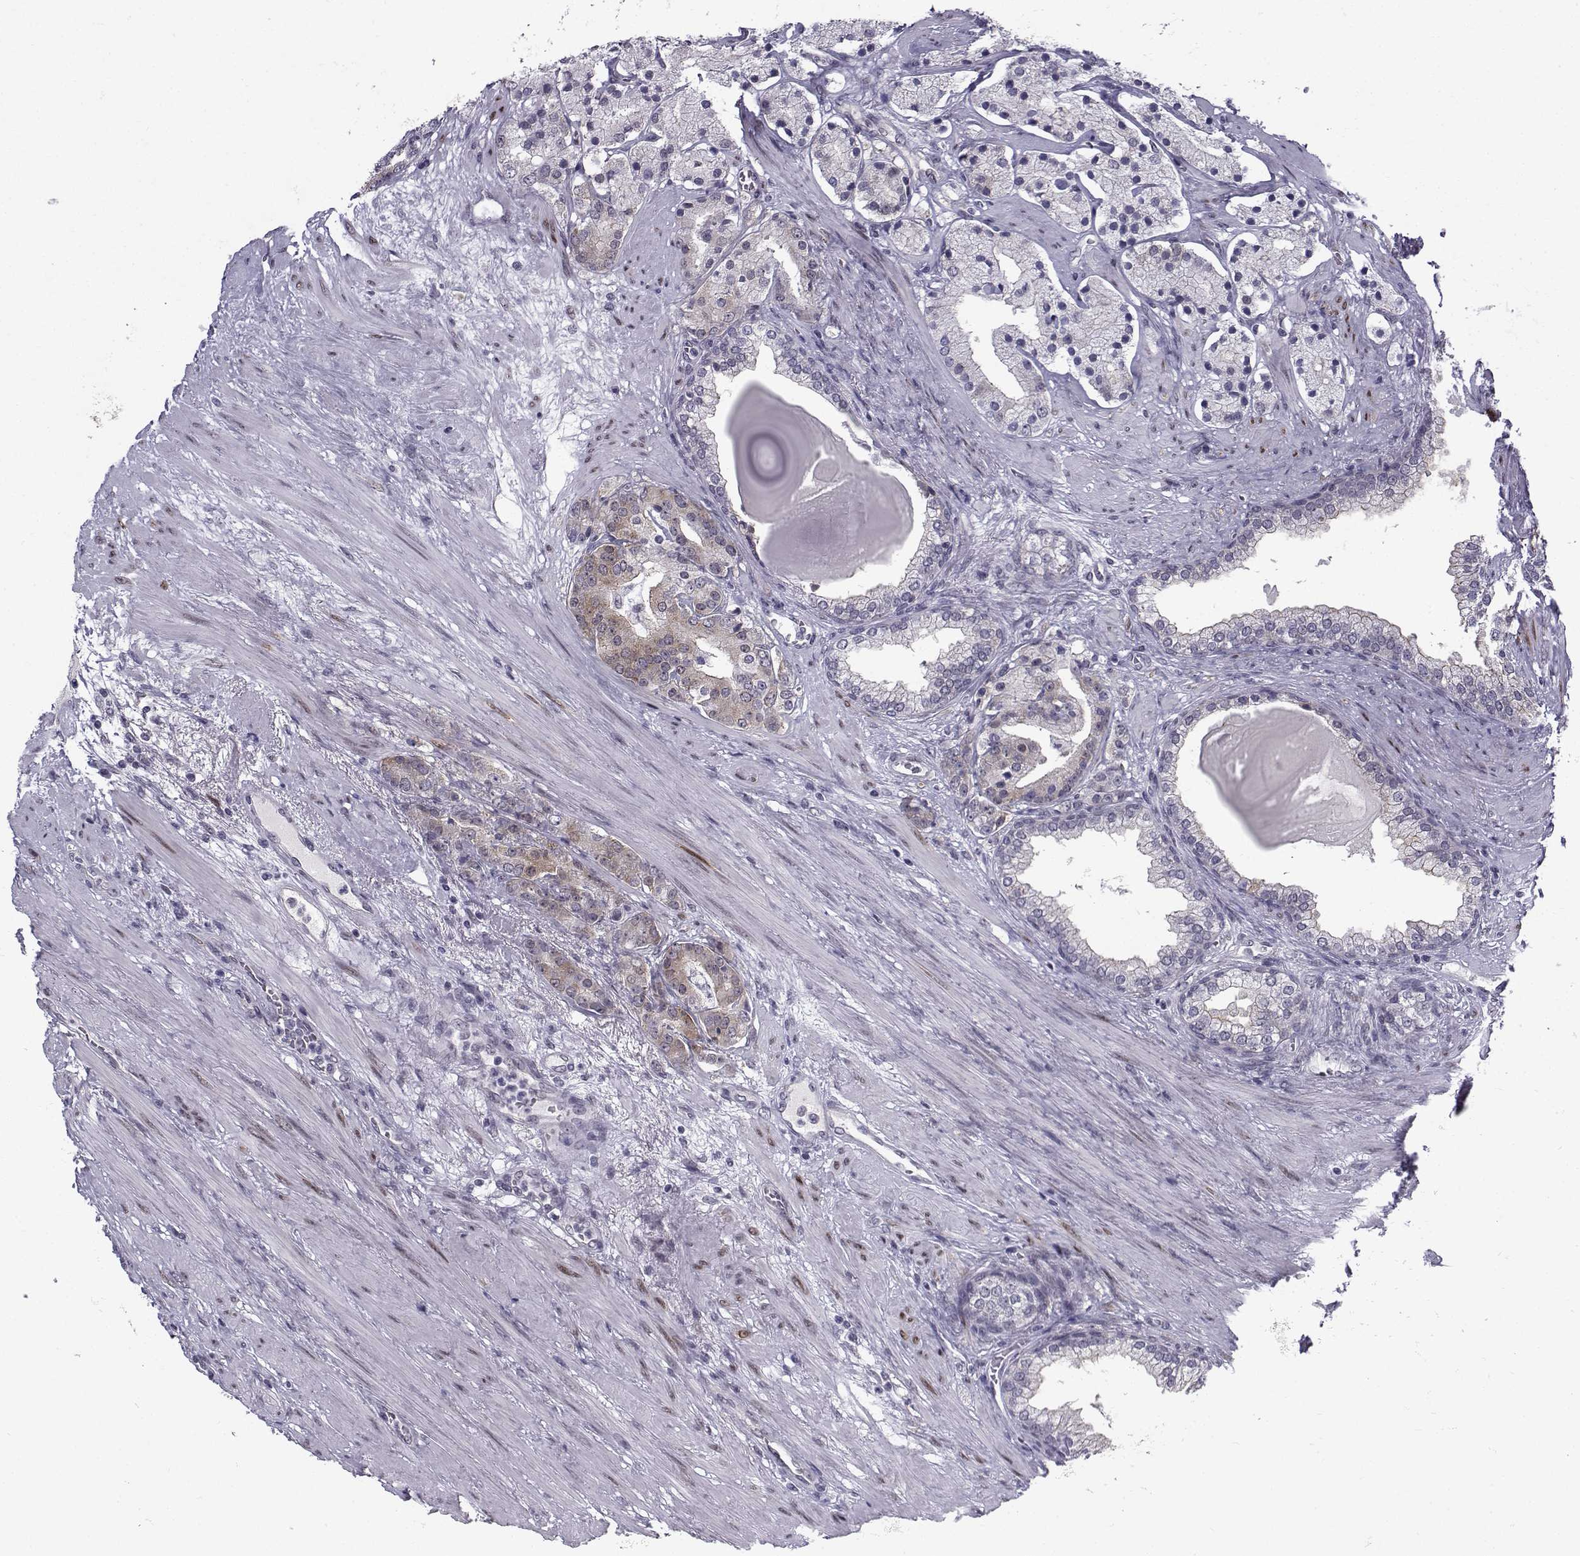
{"staining": {"intensity": "negative", "quantity": "none", "location": "none"}, "tissue": "prostate cancer", "cell_type": "Tumor cells", "image_type": "cancer", "snomed": [{"axis": "morphology", "description": "Adenocarcinoma, NOS"}, {"axis": "topography", "description": "Prostate"}], "caption": "Human prostate cancer stained for a protein using immunohistochemistry shows no expression in tumor cells.", "gene": "RBM24", "patient": {"sex": "male", "age": 69}}